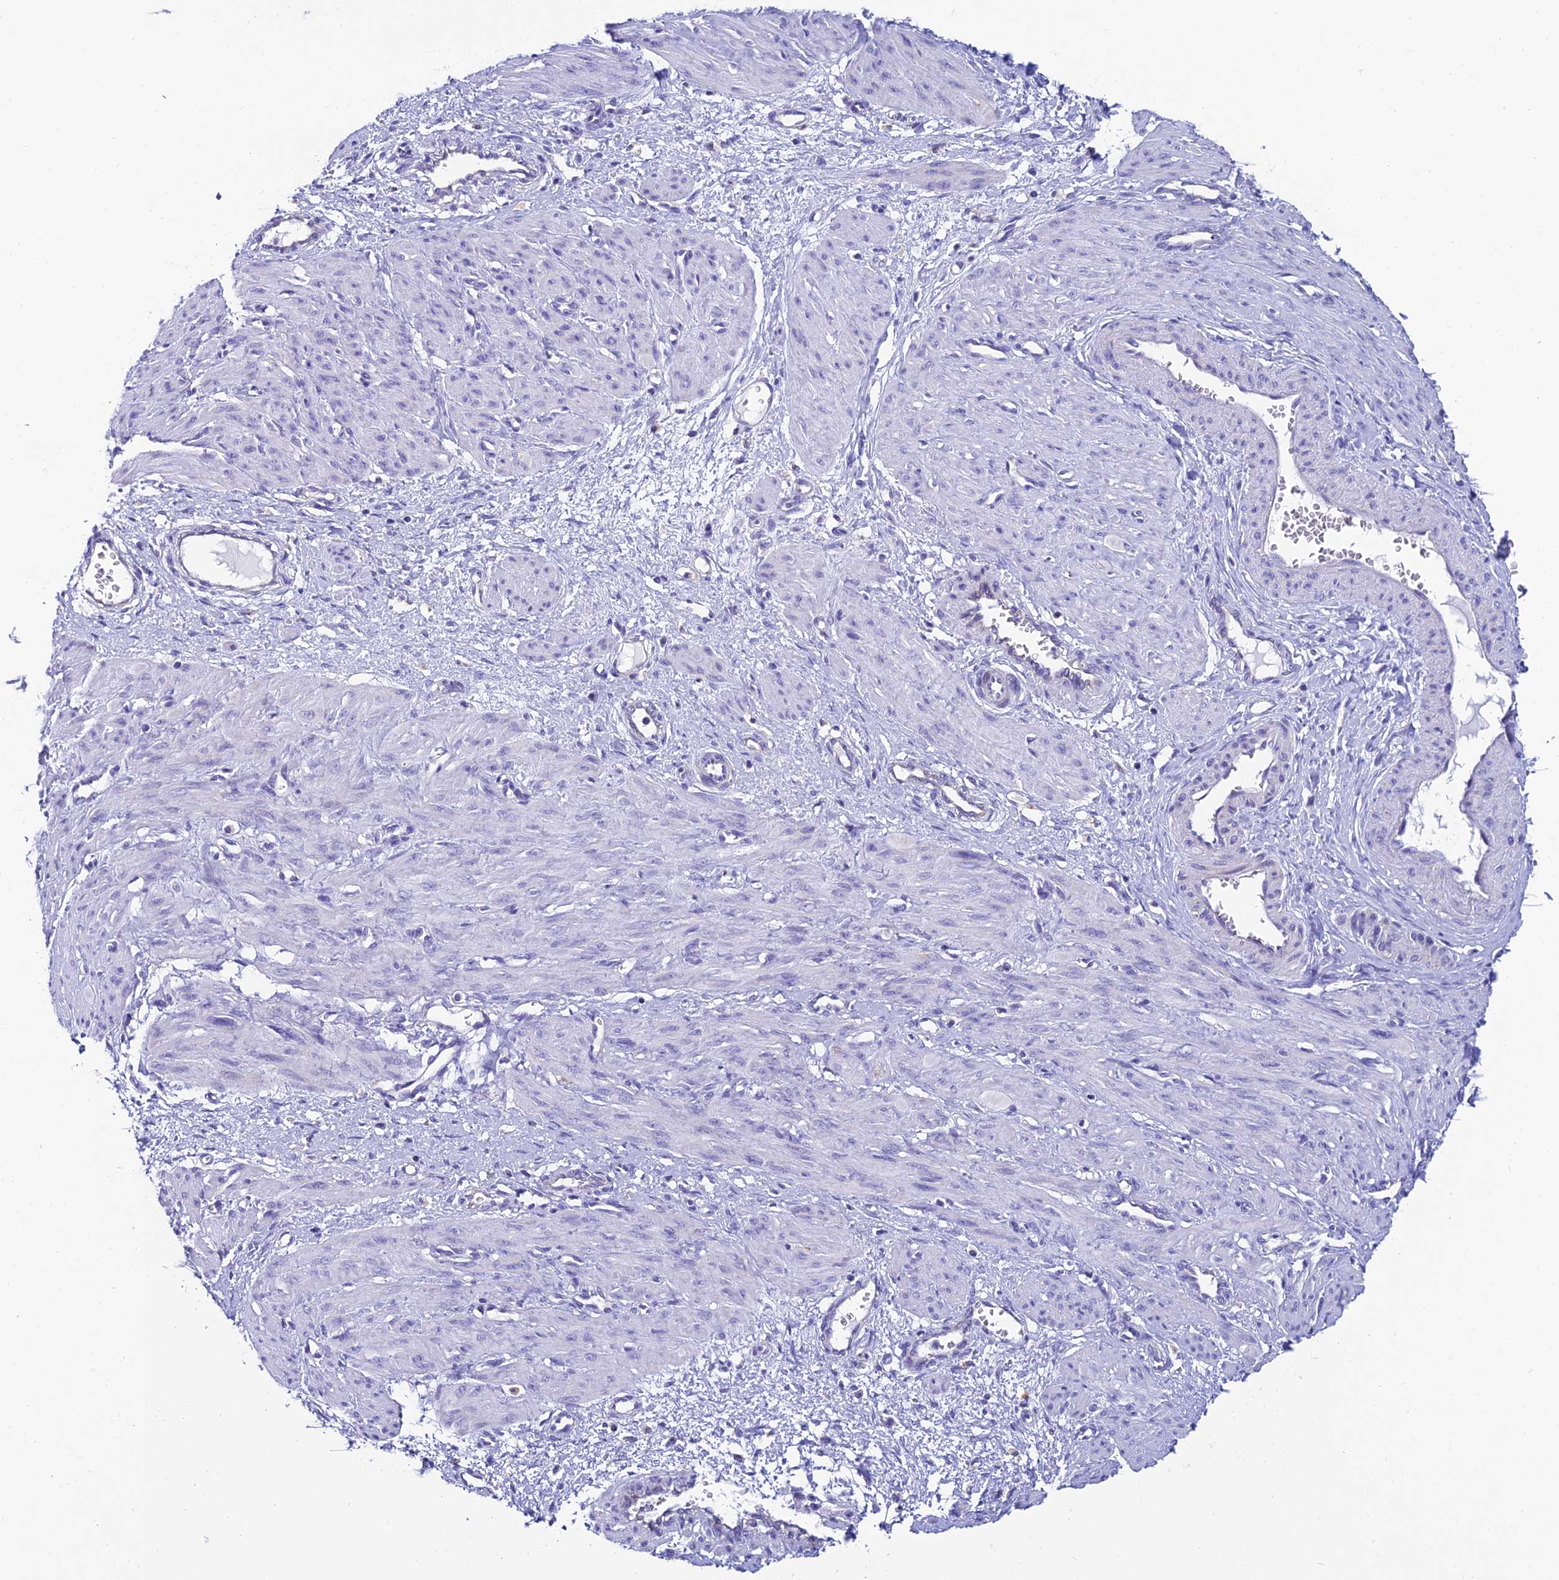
{"staining": {"intensity": "negative", "quantity": "none", "location": "none"}, "tissue": "smooth muscle", "cell_type": "Smooth muscle cells", "image_type": "normal", "snomed": [{"axis": "morphology", "description": "Normal tissue, NOS"}, {"axis": "topography", "description": "Endometrium"}], "caption": "A high-resolution image shows immunohistochemistry (IHC) staining of normal smooth muscle, which demonstrates no significant expression in smooth muscle cells.", "gene": "REEP4", "patient": {"sex": "female", "age": 33}}